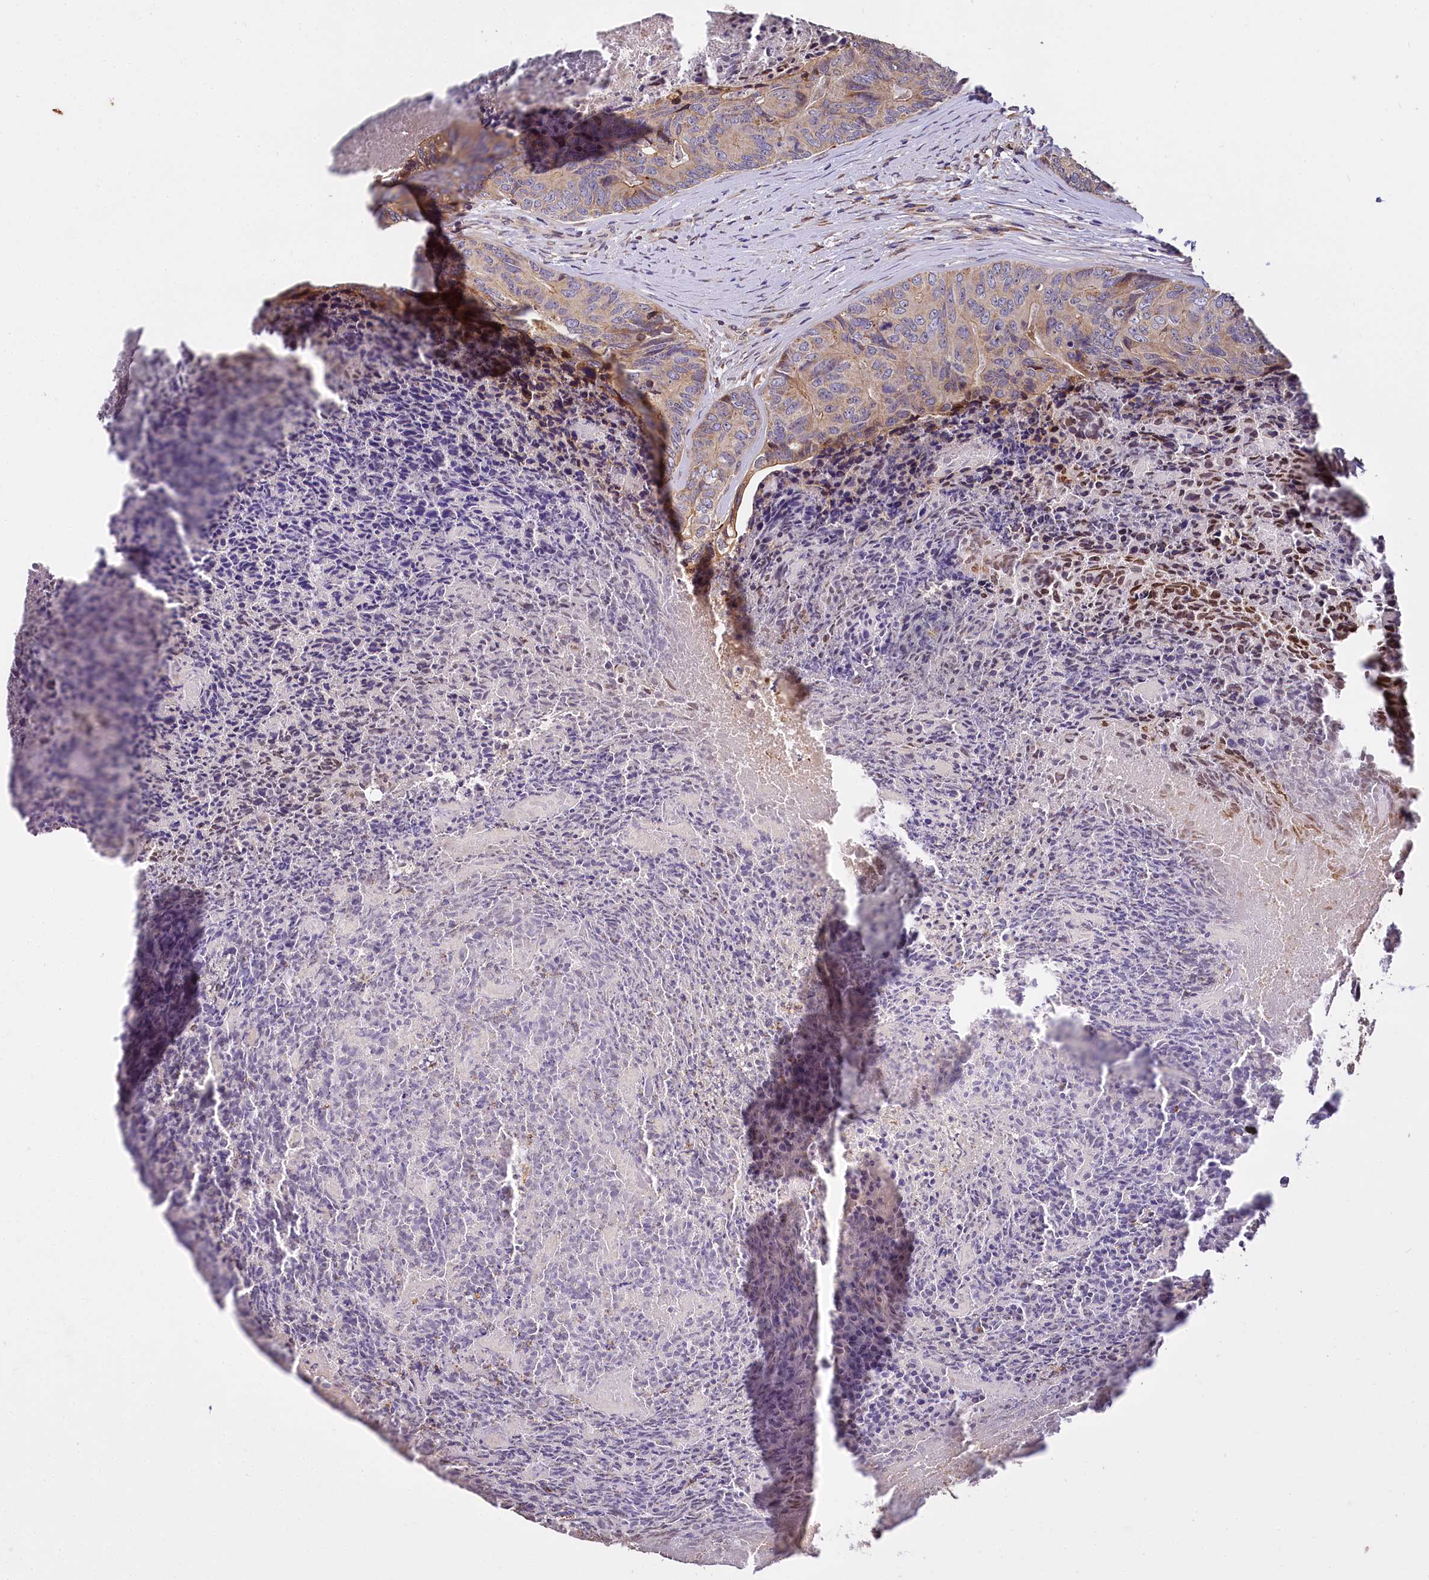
{"staining": {"intensity": "moderate", "quantity": ">75%", "location": "cytoplasmic/membranous"}, "tissue": "colorectal cancer", "cell_type": "Tumor cells", "image_type": "cancer", "snomed": [{"axis": "morphology", "description": "Adenocarcinoma, NOS"}, {"axis": "topography", "description": "Colon"}], "caption": "Adenocarcinoma (colorectal) stained for a protein (brown) demonstrates moderate cytoplasmic/membranous positive positivity in about >75% of tumor cells.", "gene": "SUPV3L1", "patient": {"sex": "female", "age": 67}}